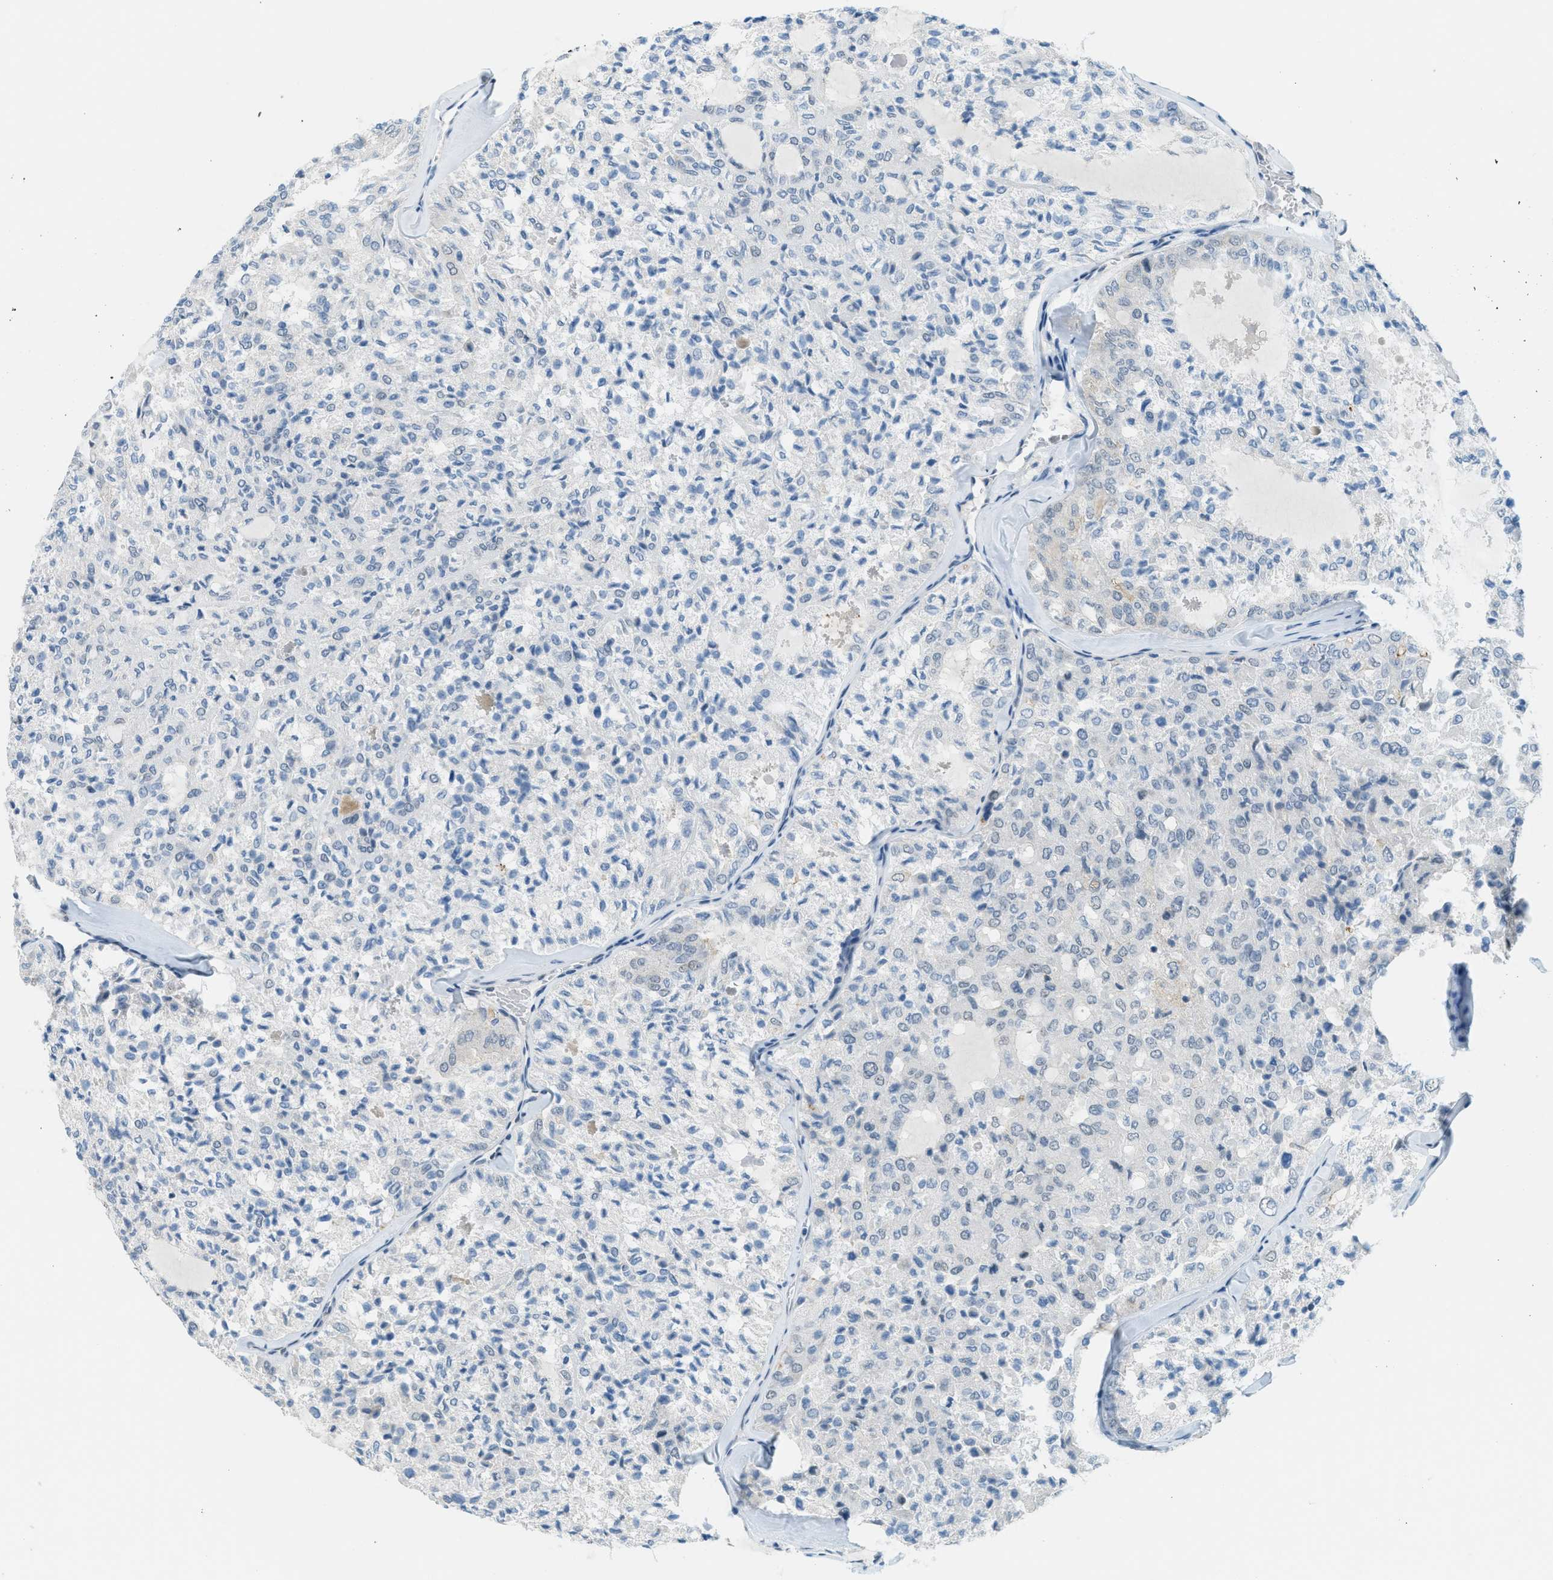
{"staining": {"intensity": "negative", "quantity": "none", "location": "none"}, "tissue": "thyroid cancer", "cell_type": "Tumor cells", "image_type": "cancer", "snomed": [{"axis": "morphology", "description": "Follicular adenoma carcinoma, NOS"}, {"axis": "topography", "description": "Thyroid gland"}], "caption": "High magnification brightfield microscopy of thyroid follicular adenoma carcinoma stained with DAB (3,3'-diaminobenzidine) (brown) and counterstained with hematoxylin (blue): tumor cells show no significant expression.", "gene": "FYN", "patient": {"sex": "male", "age": 75}}